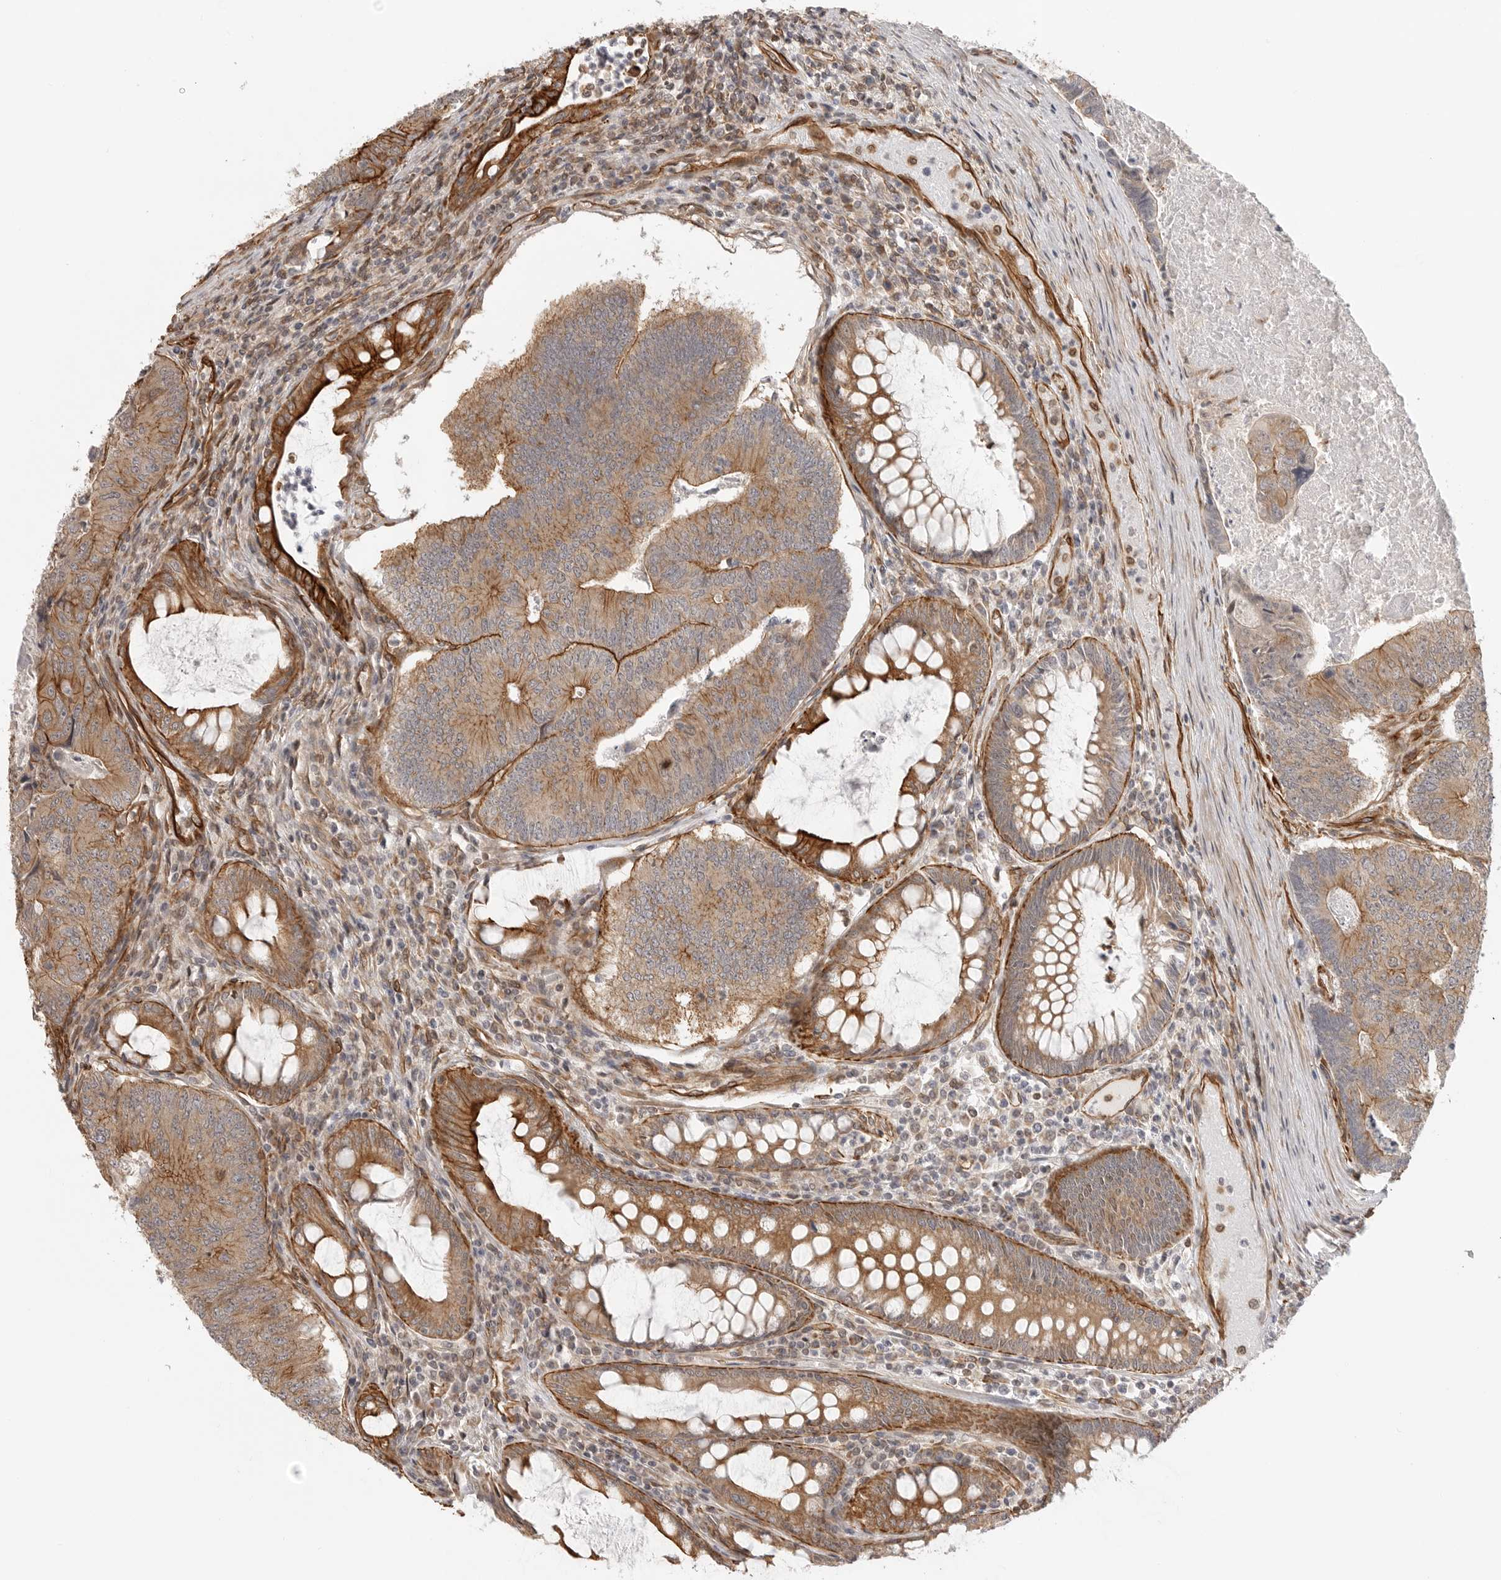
{"staining": {"intensity": "moderate", "quantity": ">75%", "location": "cytoplasmic/membranous"}, "tissue": "colorectal cancer", "cell_type": "Tumor cells", "image_type": "cancer", "snomed": [{"axis": "morphology", "description": "Adenocarcinoma, NOS"}, {"axis": "topography", "description": "Colon"}], "caption": "About >75% of tumor cells in colorectal cancer show moderate cytoplasmic/membranous protein expression as visualized by brown immunohistochemical staining.", "gene": "ATOH7", "patient": {"sex": "female", "age": 67}}